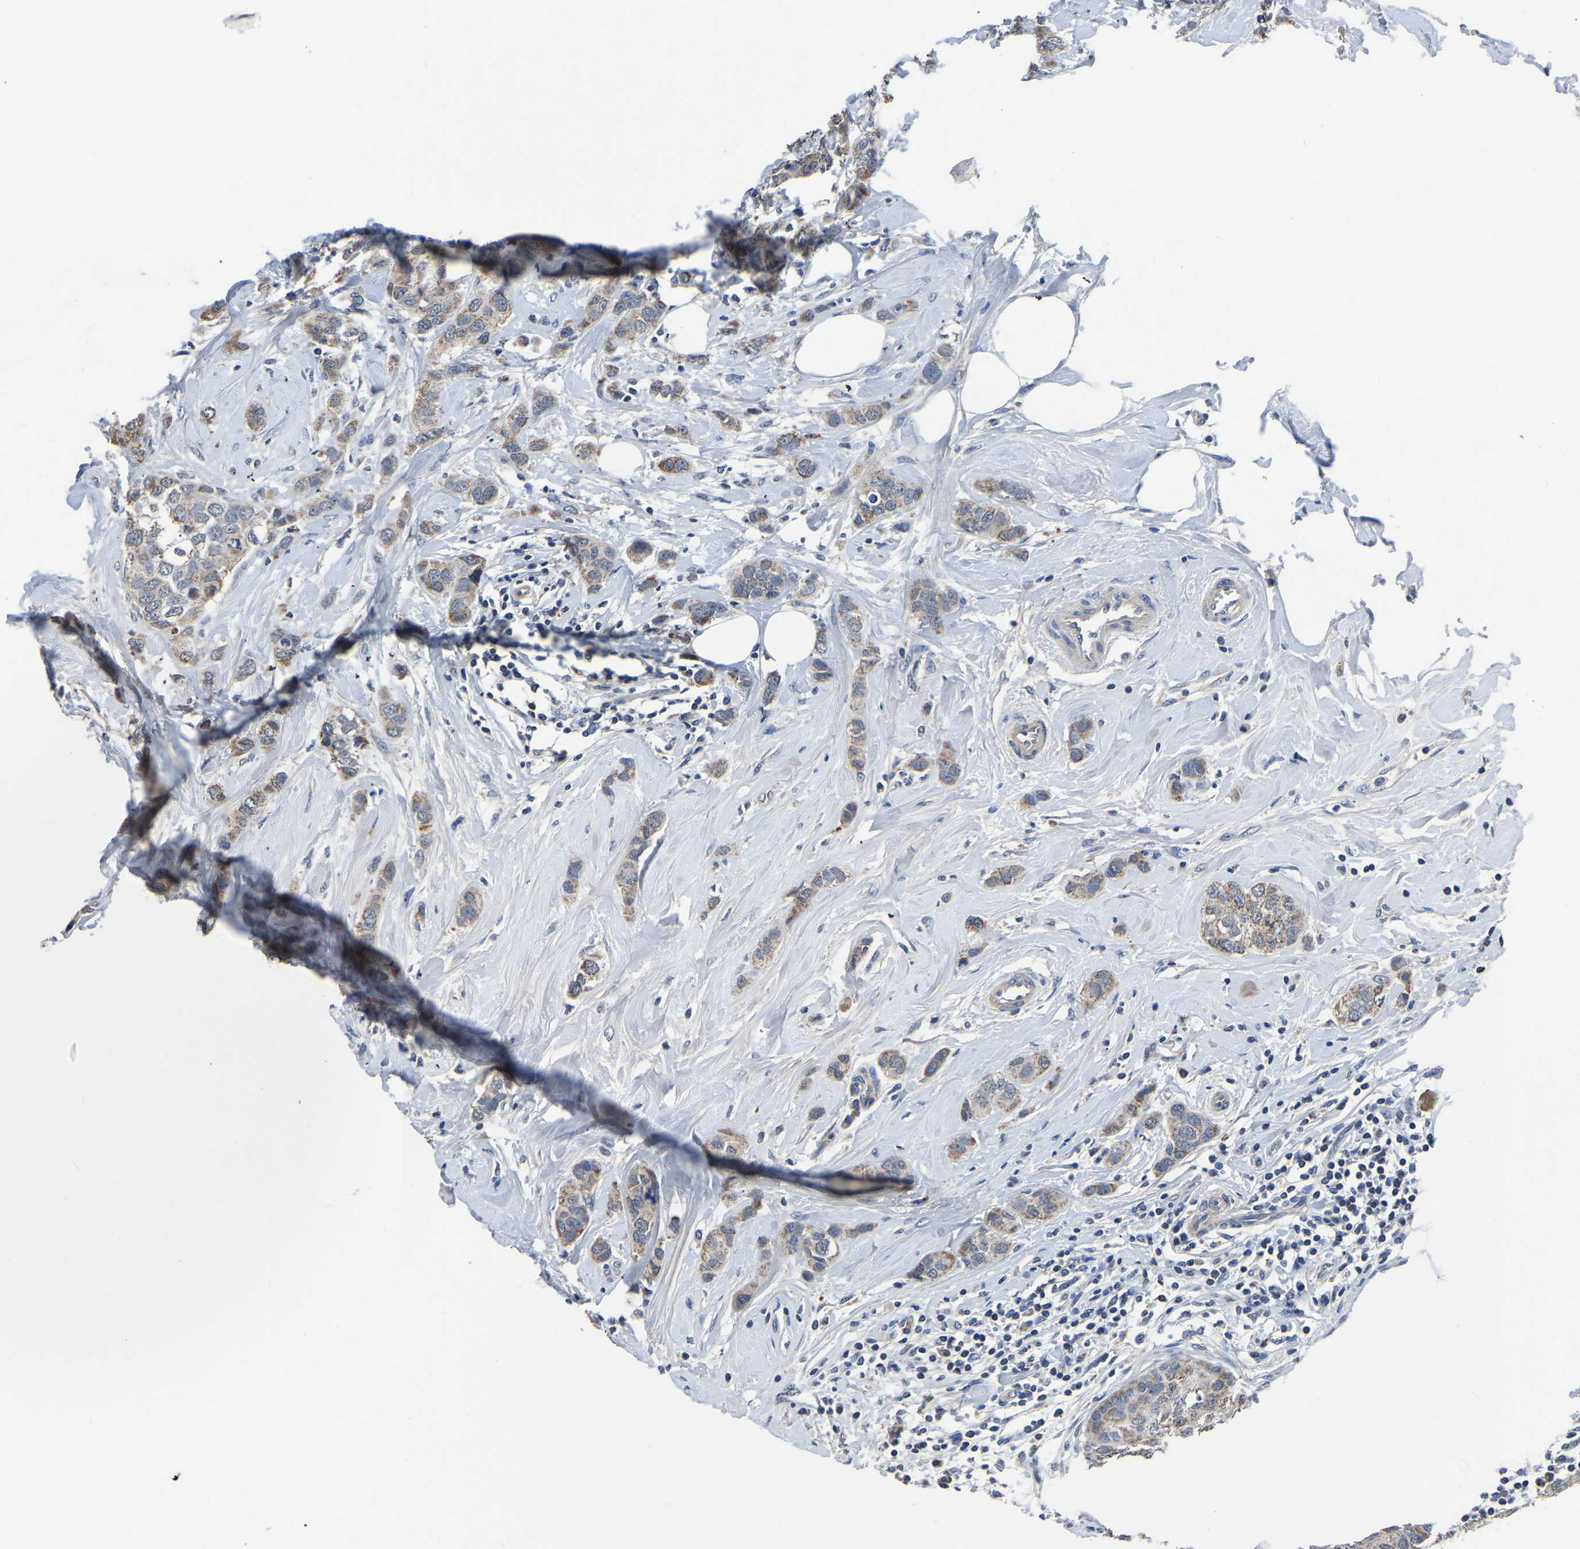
{"staining": {"intensity": "moderate", "quantity": ">75%", "location": "cytoplasmic/membranous"}, "tissue": "breast cancer", "cell_type": "Tumor cells", "image_type": "cancer", "snomed": [{"axis": "morphology", "description": "Duct carcinoma"}, {"axis": "topography", "description": "Breast"}], "caption": "Immunohistochemistry photomicrograph of human breast cancer (infiltrating ductal carcinoma) stained for a protein (brown), which reveals medium levels of moderate cytoplasmic/membranous staining in about >75% of tumor cells.", "gene": "FGD5", "patient": {"sex": "female", "age": 50}}